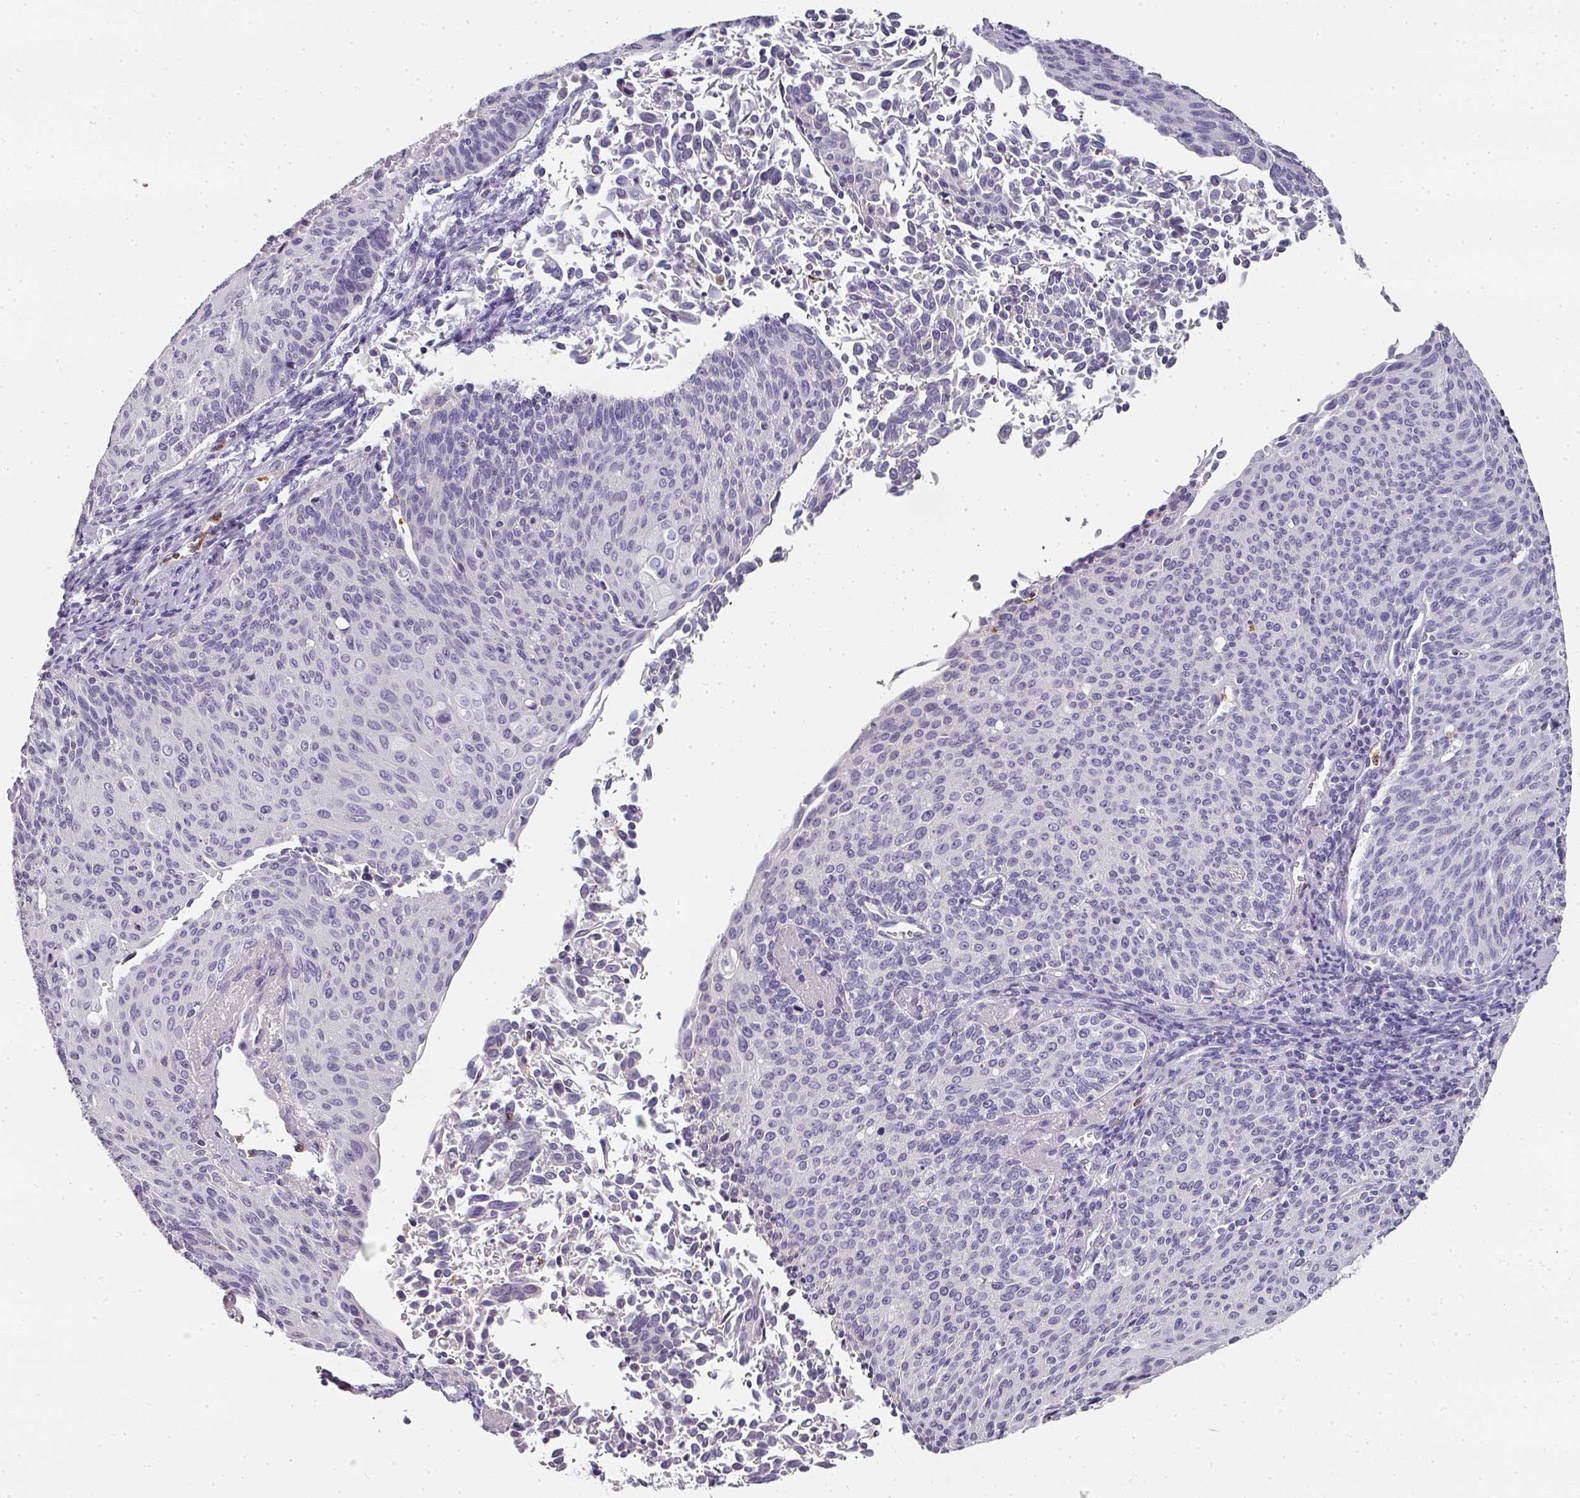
{"staining": {"intensity": "negative", "quantity": "none", "location": "none"}, "tissue": "cervical cancer", "cell_type": "Tumor cells", "image_type": "cancer", "snomed": [{"axis": "morphology", "description": "Squamous cell carcinoma, NOS"}, {"axis": "topography", "description": "Cervix"}], "caption": "Immunohistochemistry (IHC) micrograph of neoplastic tissue: human cervical squamous cell carcinoma stained with DAB shows no significant protein expression in tumor cells.", "gene": "CAMP", "patient": {"sex": "female", "age": 55}}